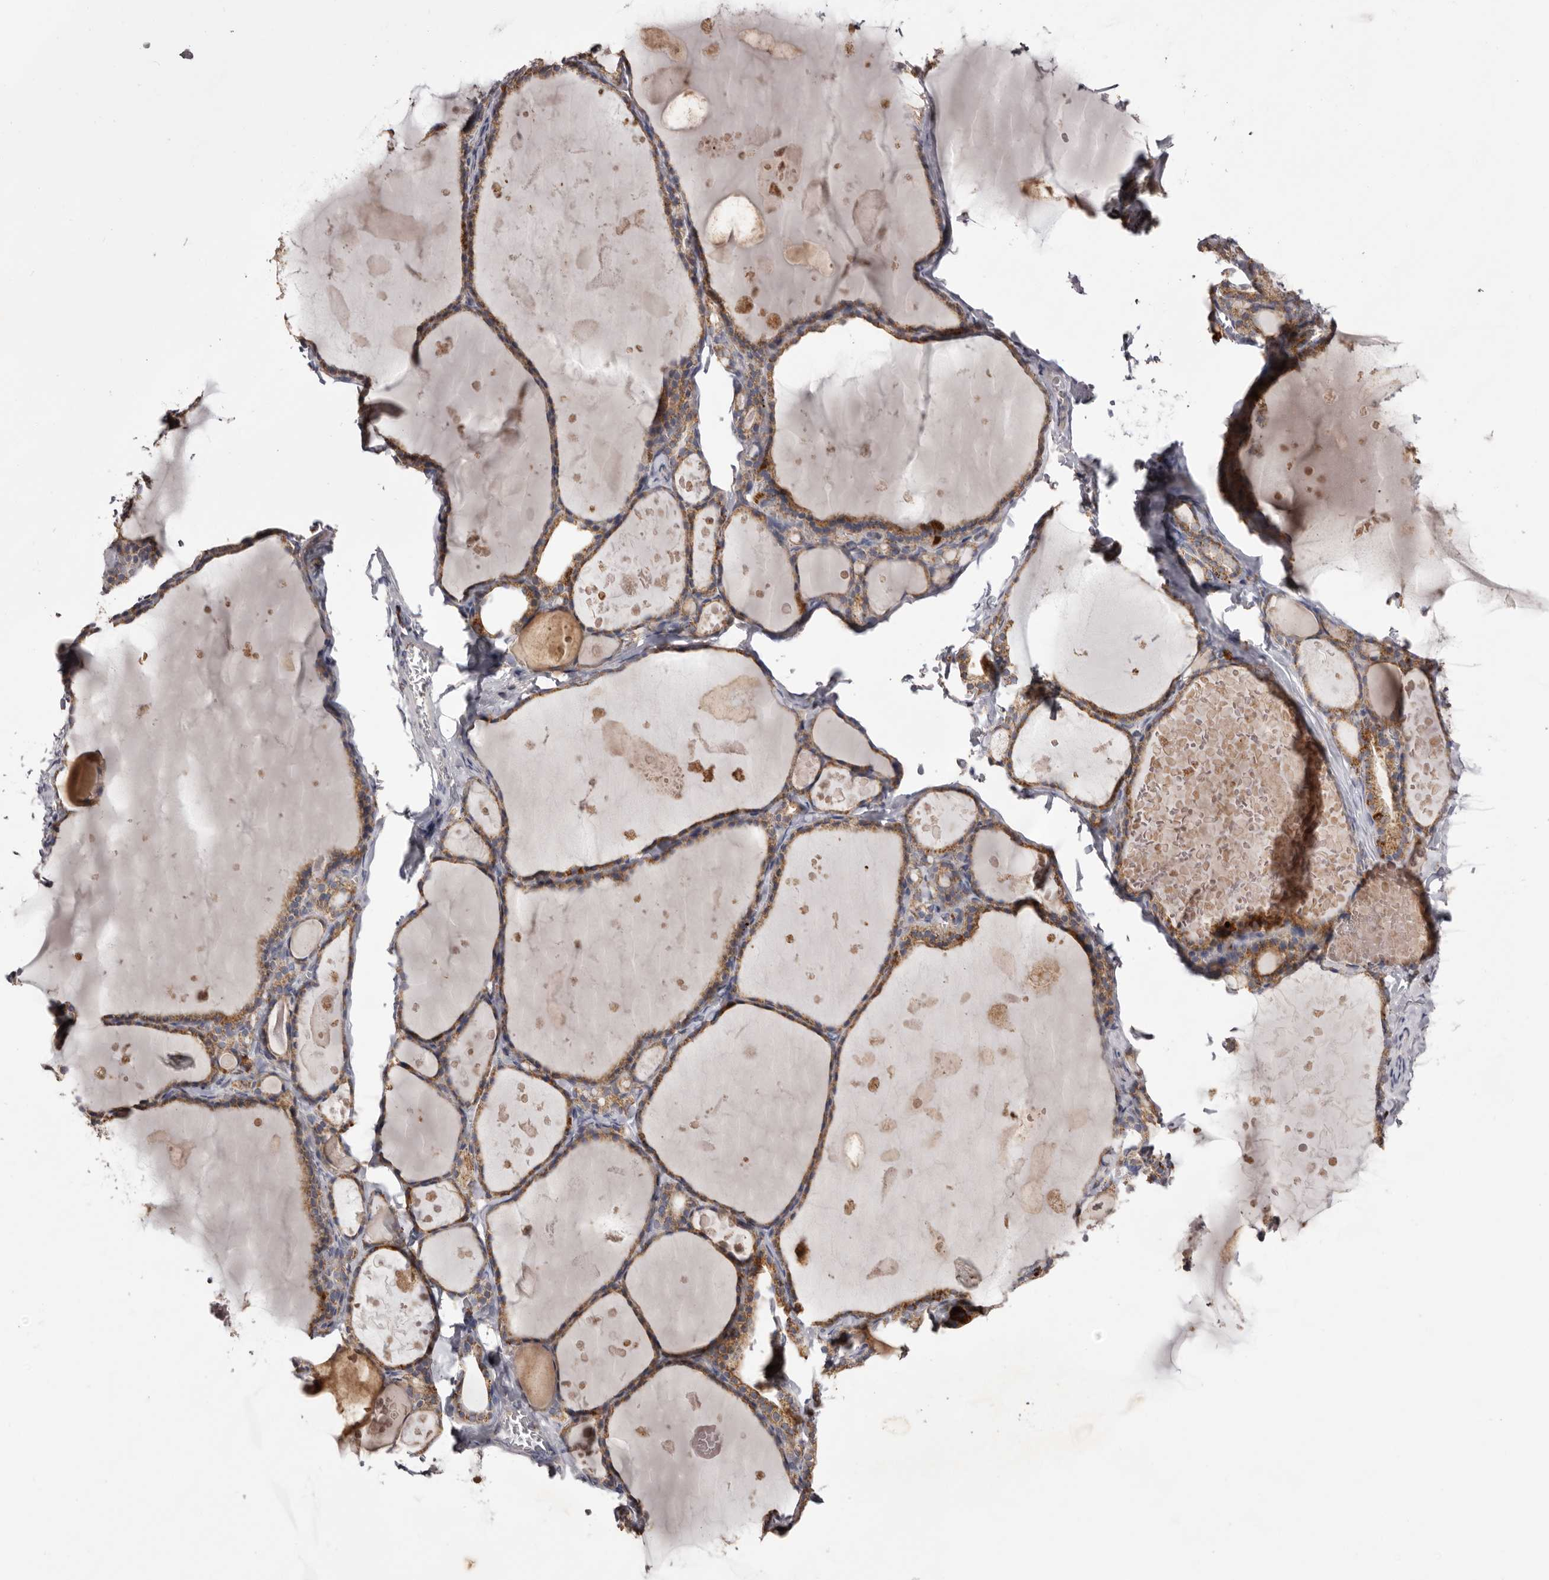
{"staining": {"intensity": "moderate", "quantity": ">75%", "location": "cytoplasmic/membranous"}, "tissue": "thyroid gland", "cell_type": "Glandular cells", "image_type": "normal", "snomed": [{"axis": "morphology", "description": "Normal tissue, NOS"}, {"axis": "topography", "description": "Thyroid gland"}], "caption": "IHC micrograph of benign thyroid gland: human thyroid gland stained using immunohistochemistry (IHC) exhibits medium levels of moderate protein expression localized specifically in the cytoplasmic/membranous of glandular cells, appearing as a cytoplasmic/membranous brown color.", "gene": "MECR", "patient": {"sex": "male", "age": 56}}